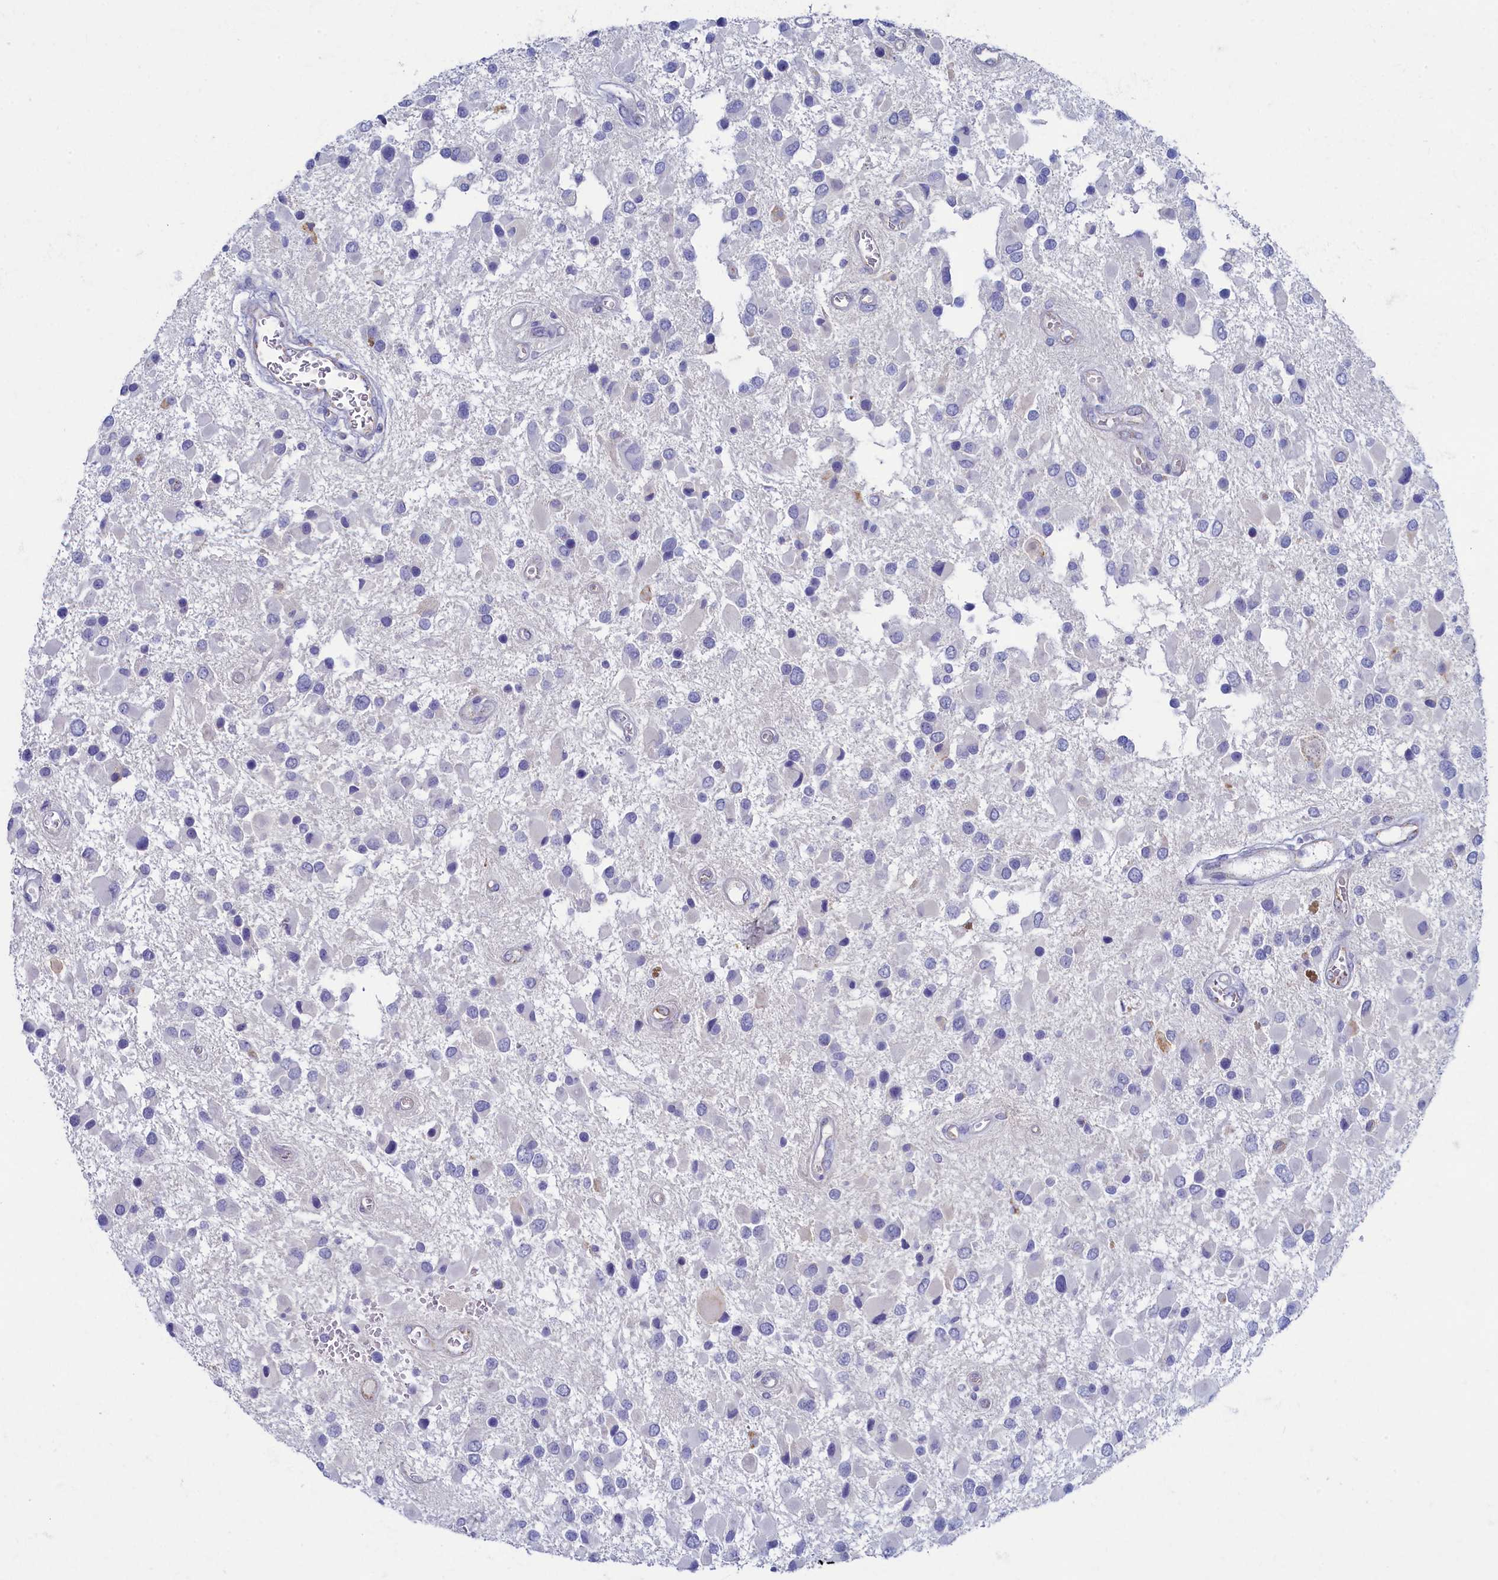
{"staining": {"intensity": "negative", "quantity": "none", "location": "none"}, "tissue": "glioma", "cell_type": "Tumor cells", "image_type": "cancer", "snomed": [{"axis": "morphology", "description": "Glioma, malignant, High grade"}, {"axis": "topography", "description": "Brain"}], "caption": "High-grade glioma (malignant) was stained to show a protein in brown. There is no significant staining in tumor cells. (DAB IHC visualized using brightfield microscopy, high magnification).", "gene": "OCIAD2", "patient": {"sex": "male", "age": 53}}